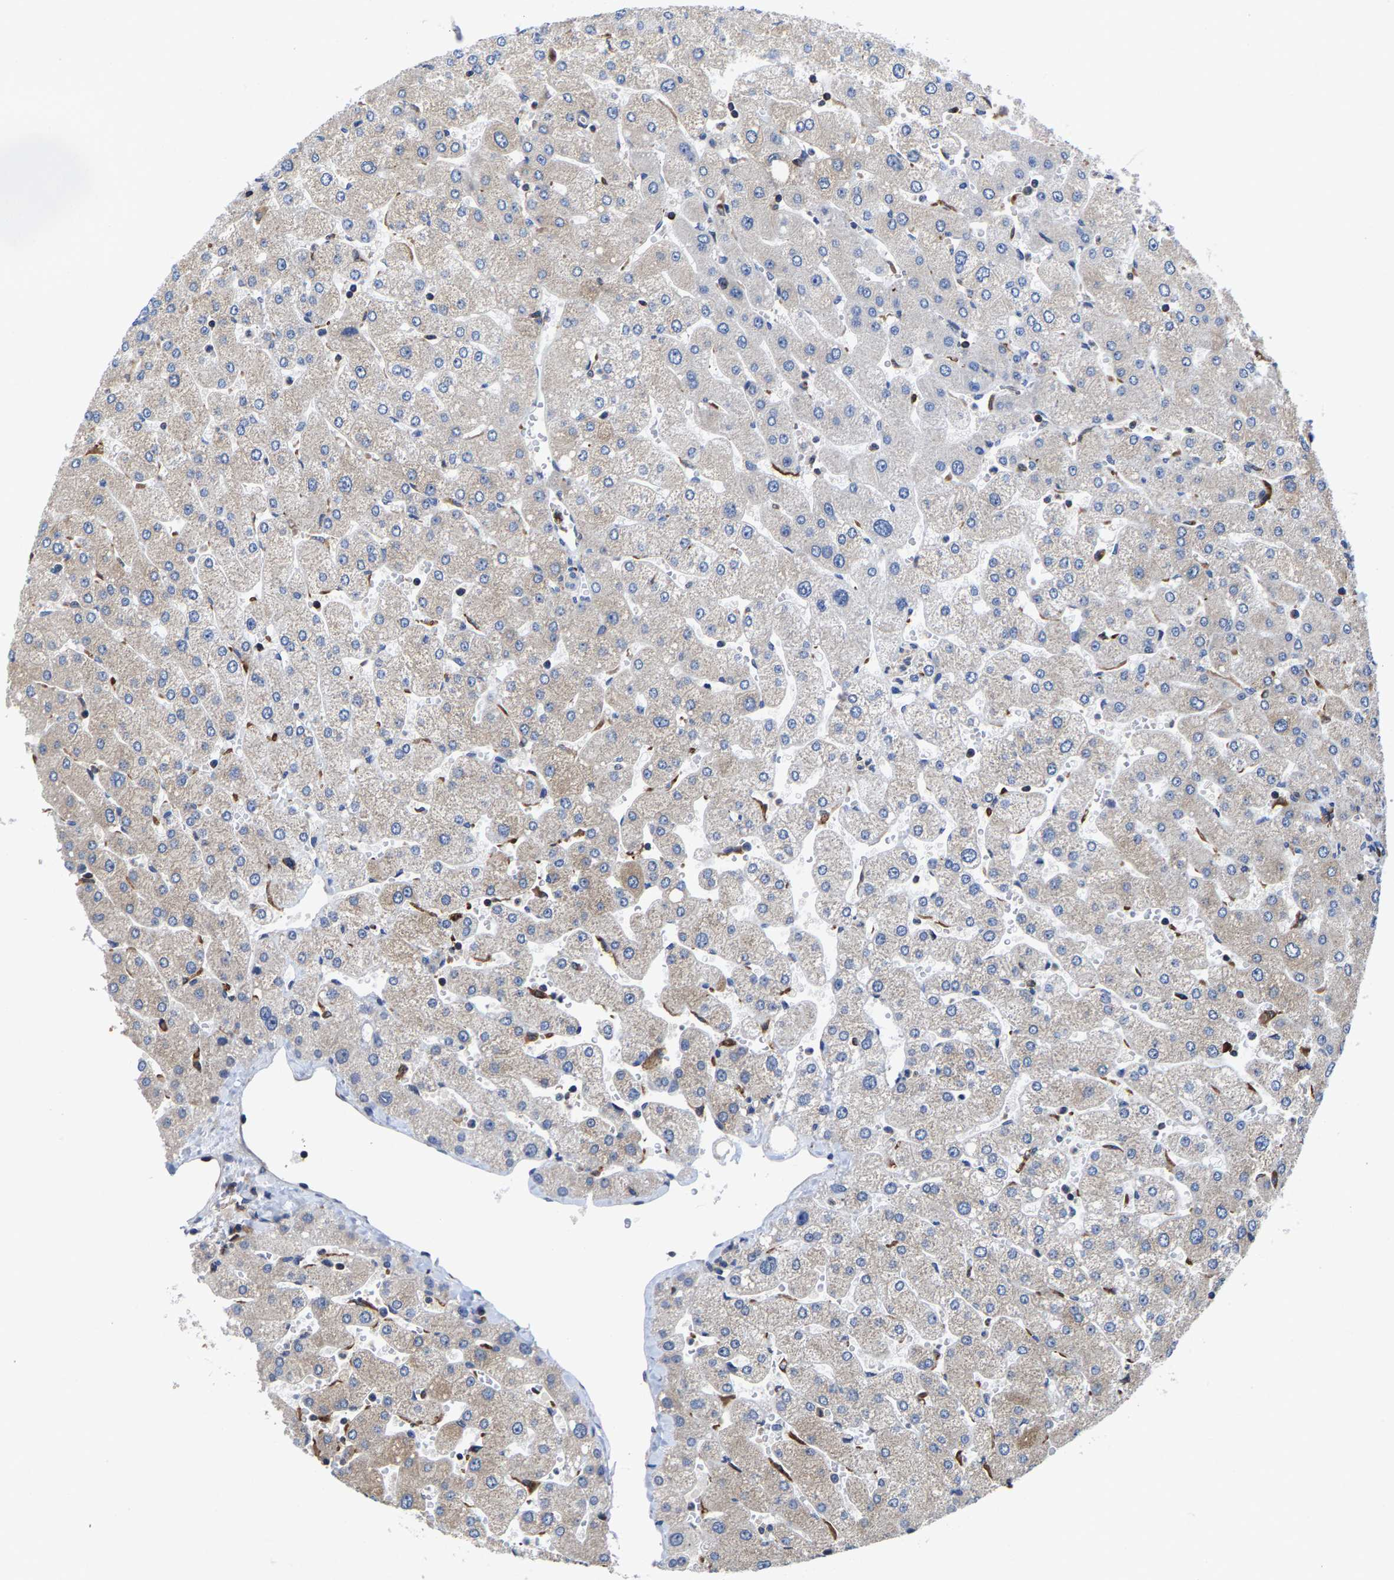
{"staining": {"intensity": "negative", "quantity": "none", "location": "none"}, "tissue": "liver", "cell_type": "Cholangiocytes", "image_type": "normal", "snomed": [{"axis": "morphology", "description": "Normal tissue, NOS"}, {"axis": "topography", "description": "Liver"}], "caption": "Cholangiocytes are negative for brown protein staining in unremarkable liver. (Brightfield microscopy of DAB immunohistochemistry at high magnification).", "gene": "PFKFB3", "patient": {"sex": "male", "age": 55}}